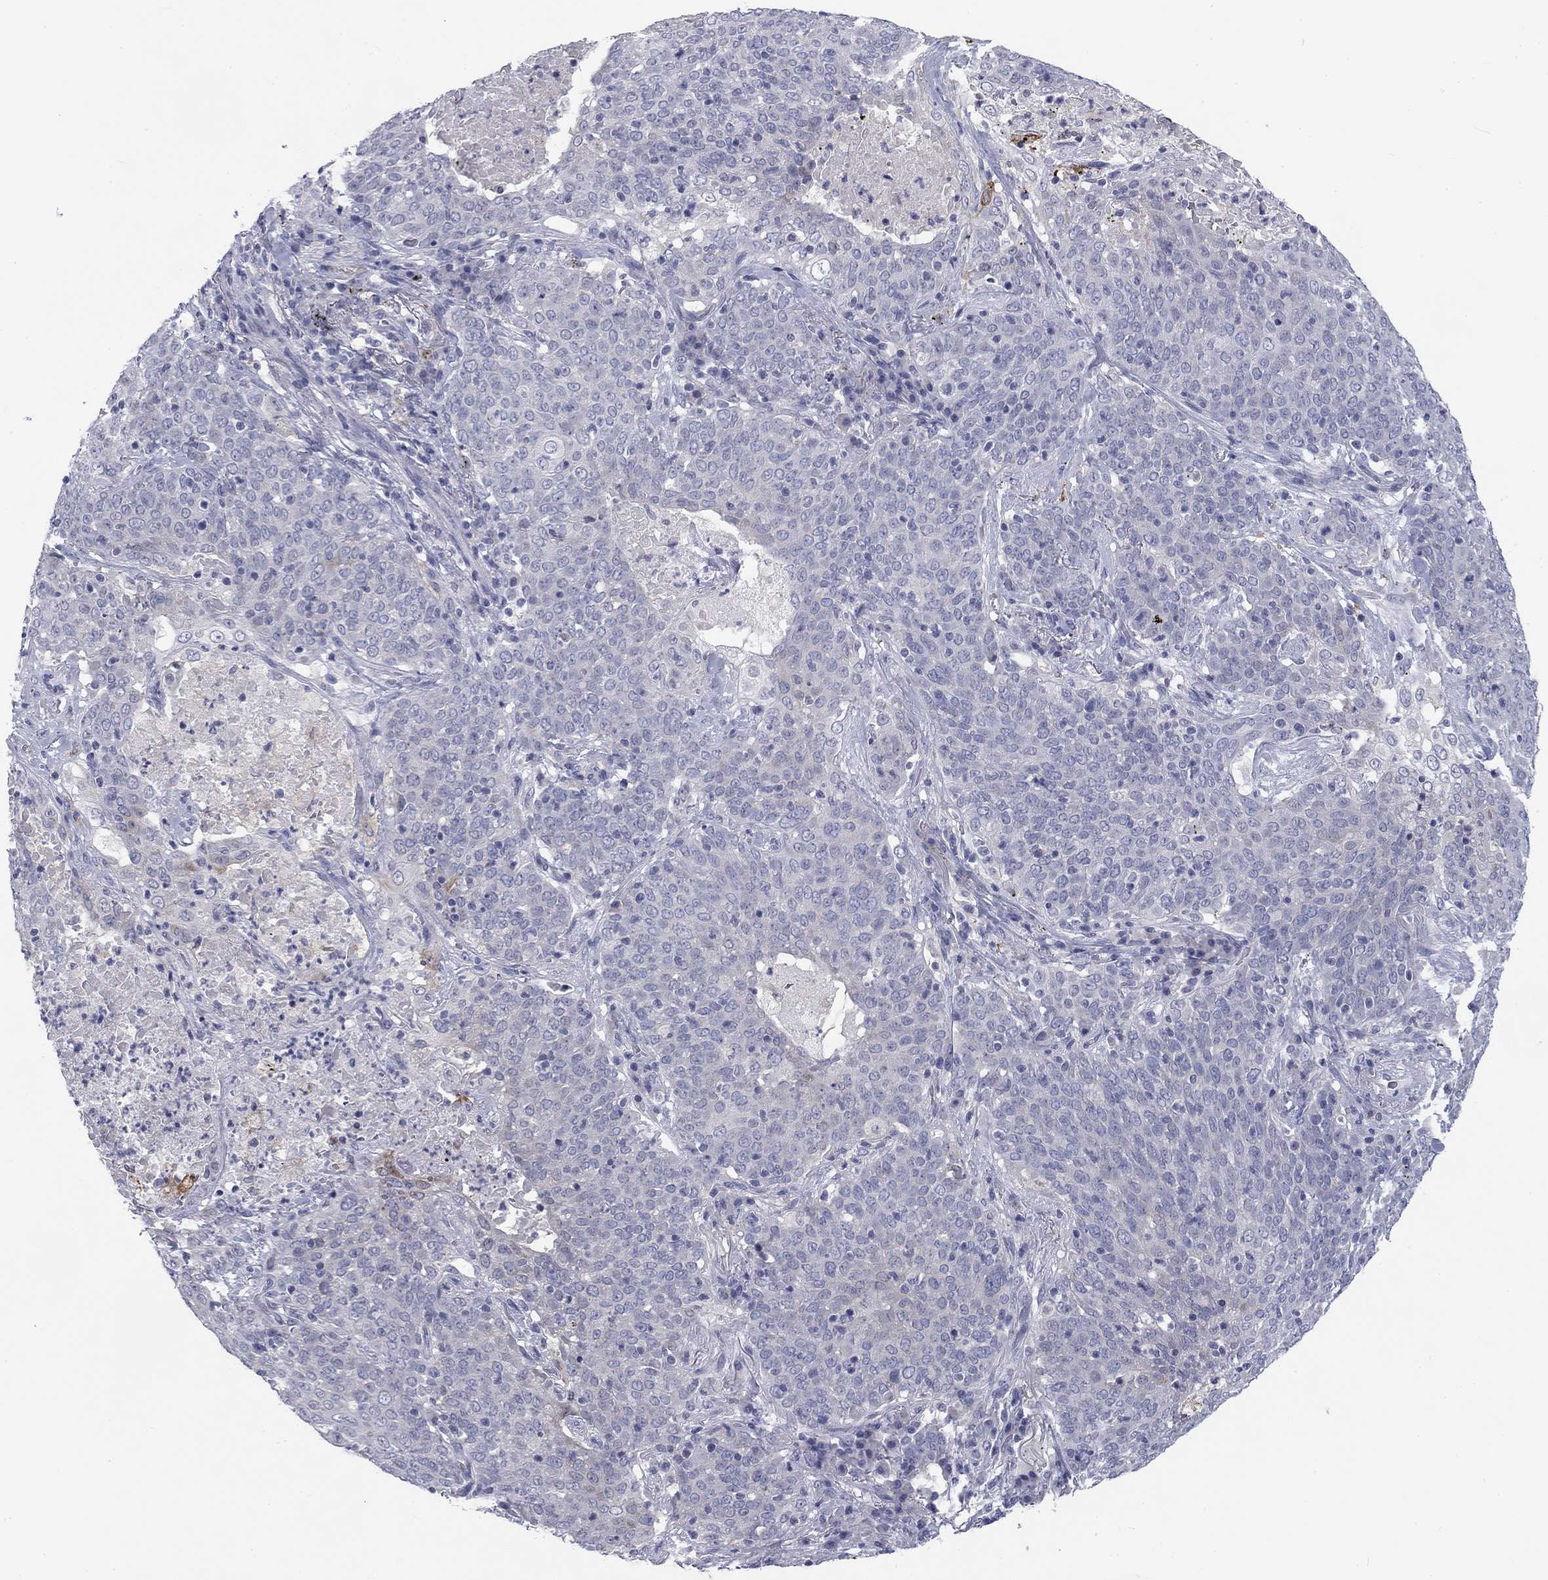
{"staining": {"intensity": "negative", "quantity": "none", "location": "none"}, "tissue": "lung cancer", "cell_type": "Tumor cells", "image_type": "cancer", "snomed": [{"axis": "morphology", "description": "Squamous cell carcinoma, NOS"}, {"axis": "topography", "description": "Lung"}], "caption": "The IHC image has no significant positivity in tumor cells of lung squamous cell carcinoma tissue. Nuclei are stained in blue.", "gene": "CALB1", "patient": {"sex": "male", "age": 82}}